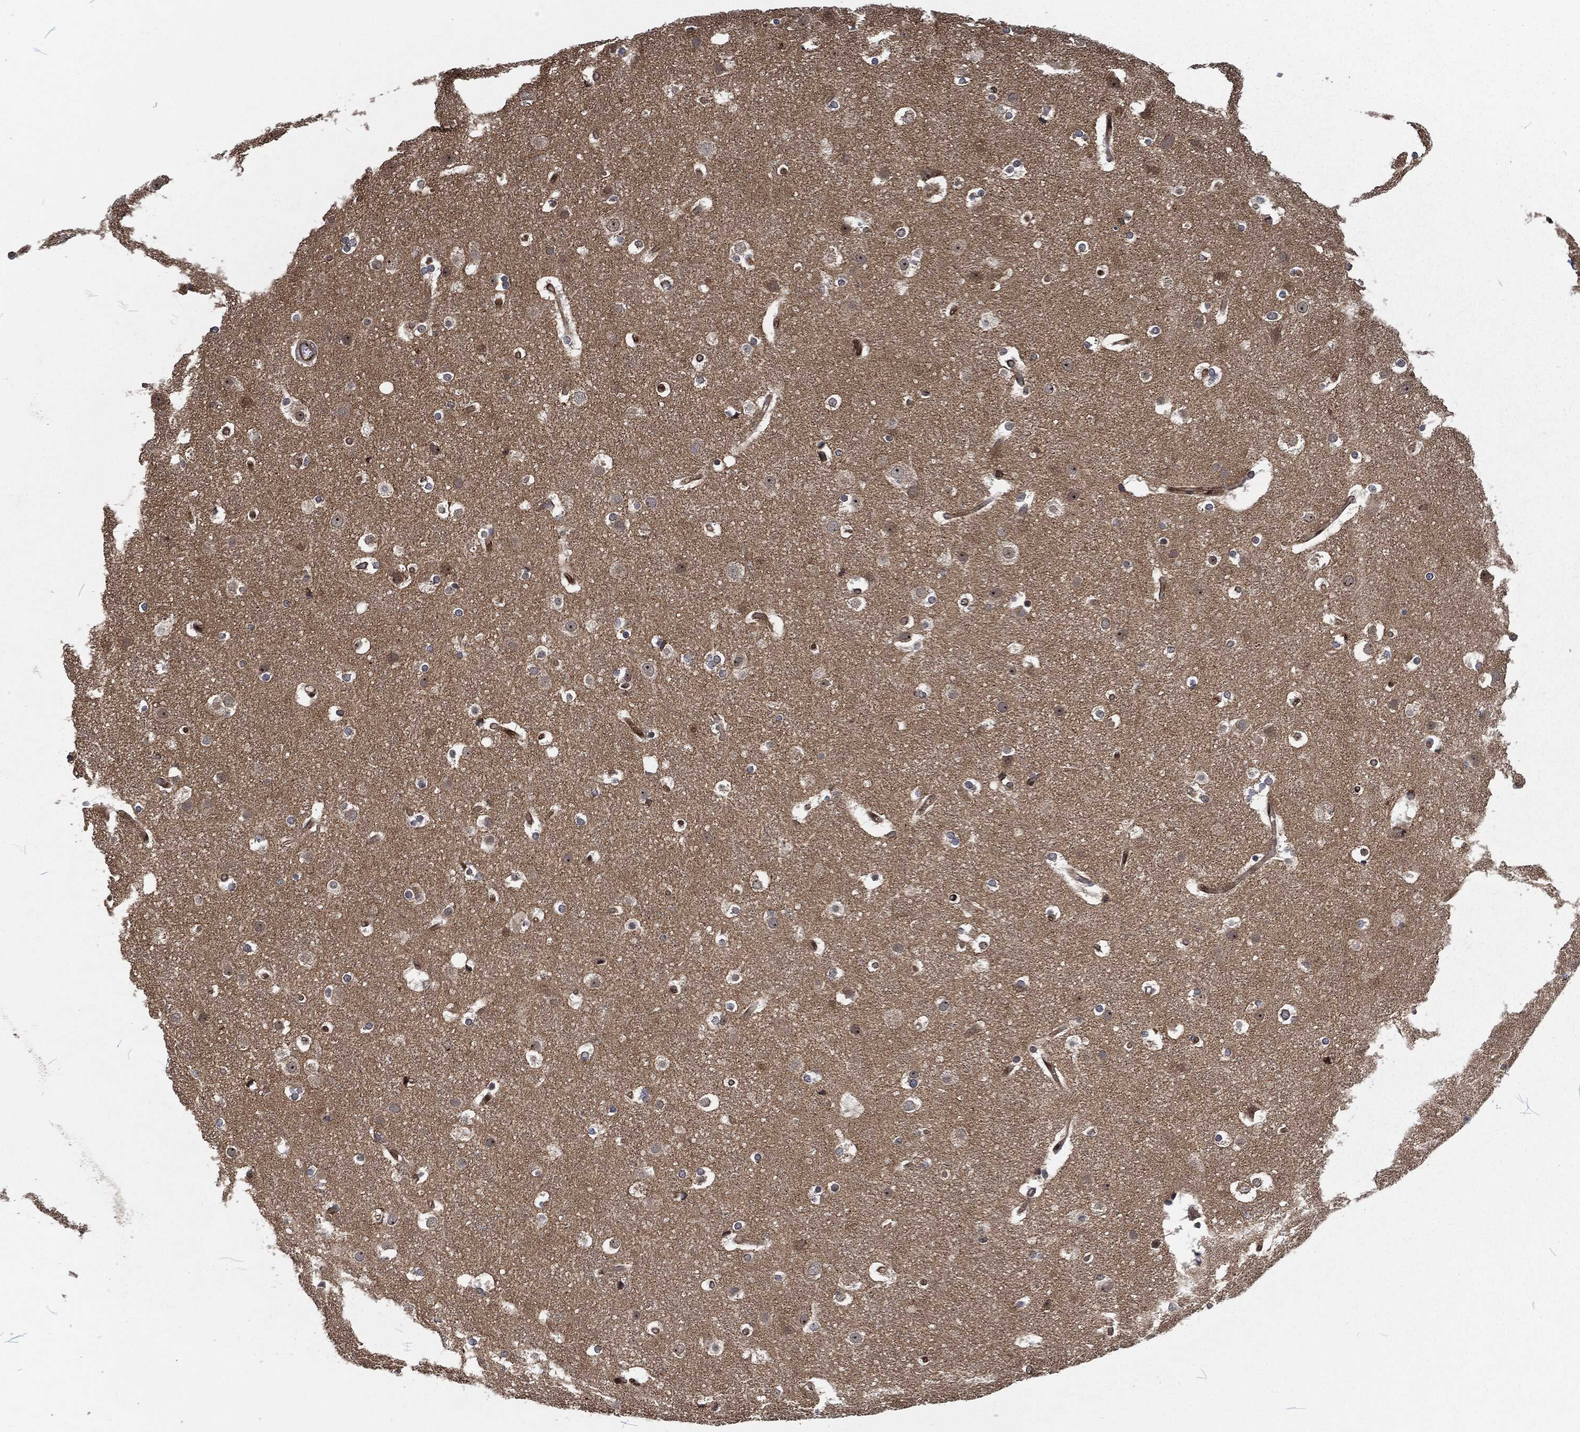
{"staining": {"intensity": "moderate", "quantity": "<25%", "location": "cytoplasmic/membranous"}, "tissue": "cerebral cortex", "cell_type": "Endothelial cells", "image_type": "normal", "snomed": [{"axis": "morphology", "description": "Normal tissue, NOS"}, {"axis": "topography", "description": "Cerebral cortex"}], "caption": "Protein expression analysis of normal cerebral cortex shows moderate cytoplasmic/membranous positivity in about <25% of endothelial cells.", "gene": "CMPK2", "patient": {"sex": "female", "age": 52}}